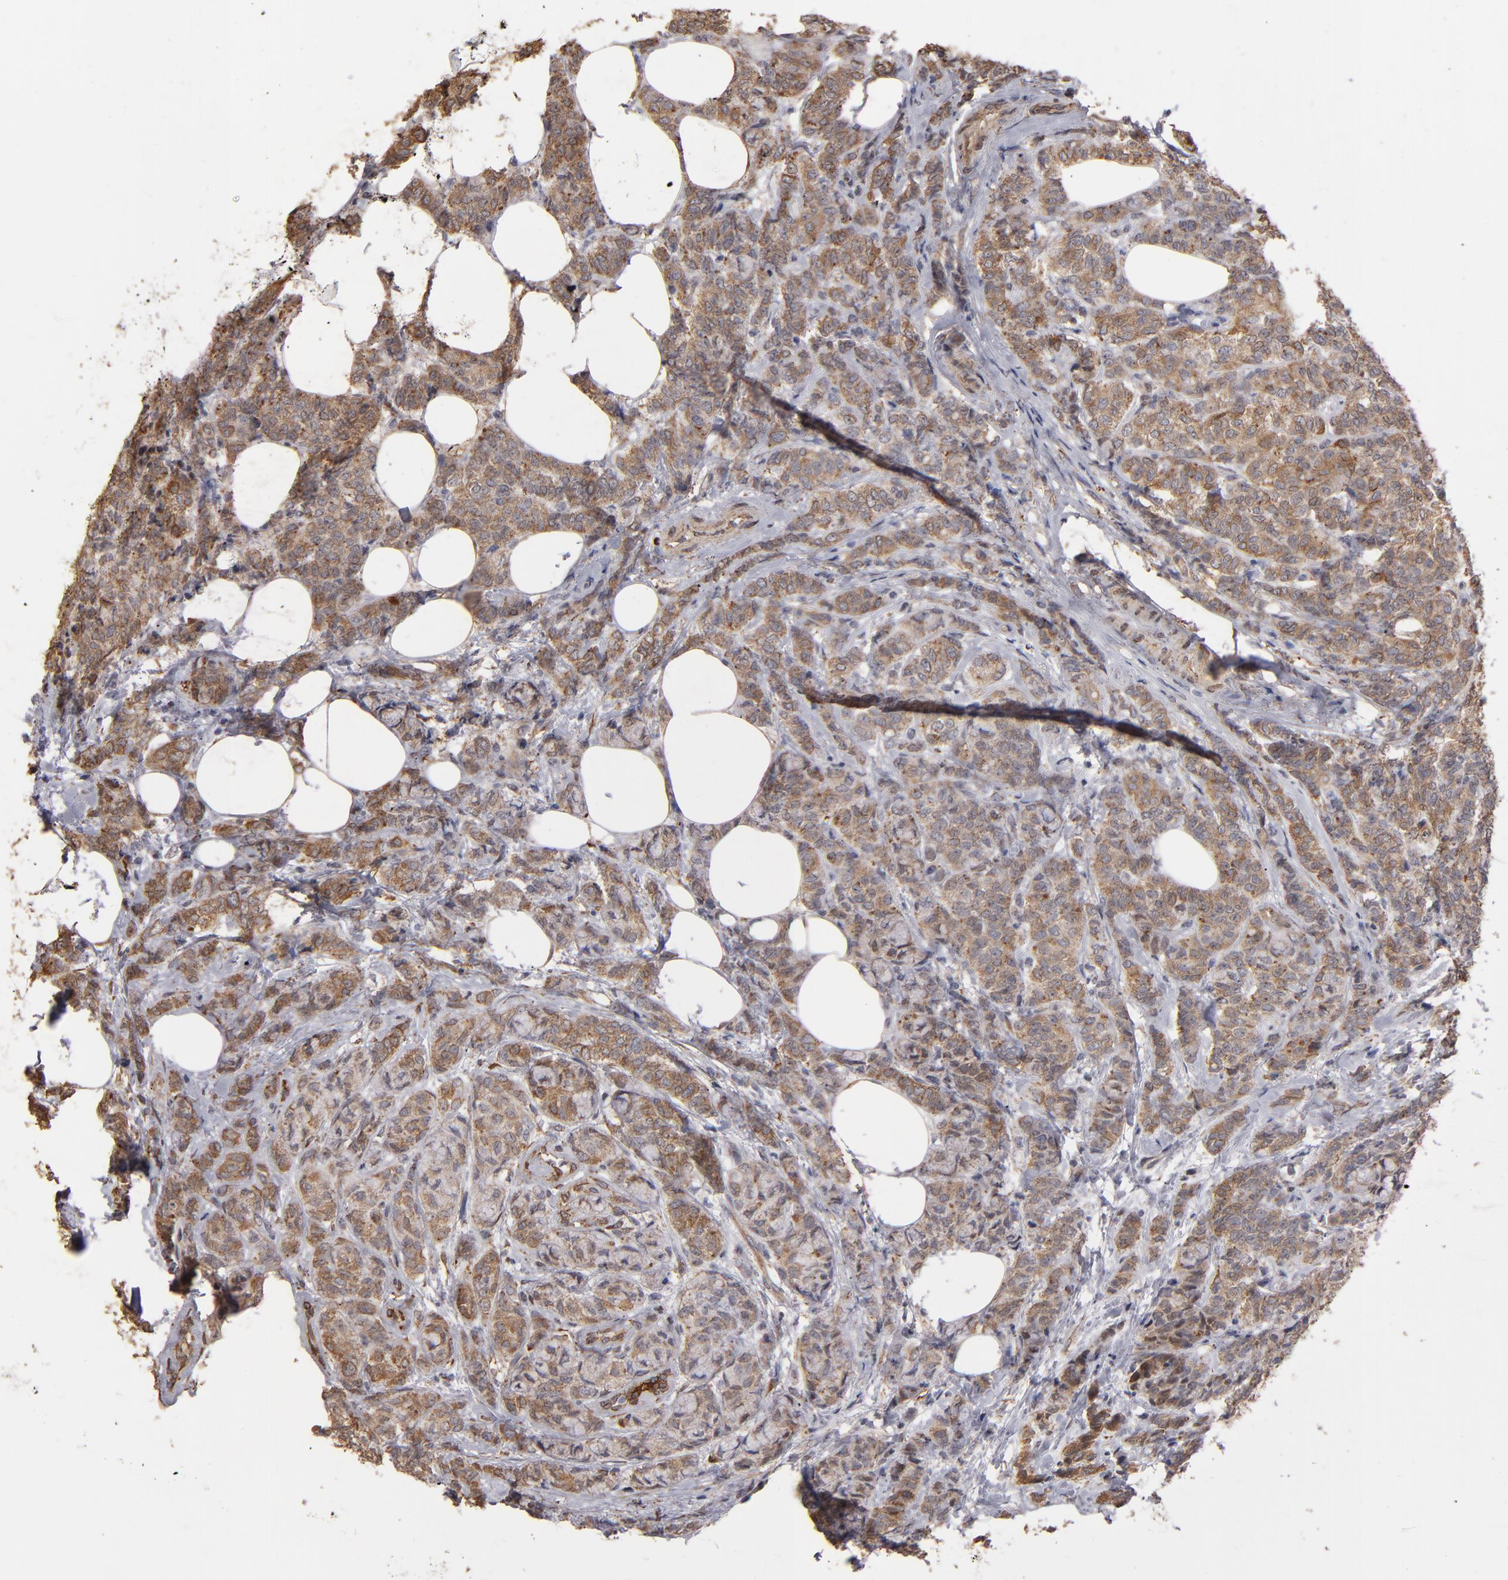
{"staining": {"intensity": "moderate", "quantity": ">75%", "location": "cytoplasmic/membranous"}, "tissue": "breast cancer", "cell_type": "Tumor cells", "image_type": "cancer", "snomed": [{"axis": "morphology", "description": "Lobular carcinoma"}, {"axis": "topography", "description": "Breast"}], "caption": "The micrograph displays a brown stain indicating the presence of a protein in the cytoplasmic/membranous of tumor cells in lobular carcinoma (breast).", "gene": "PGRMC1", "patient": {"sex": "female", "age": 60}}